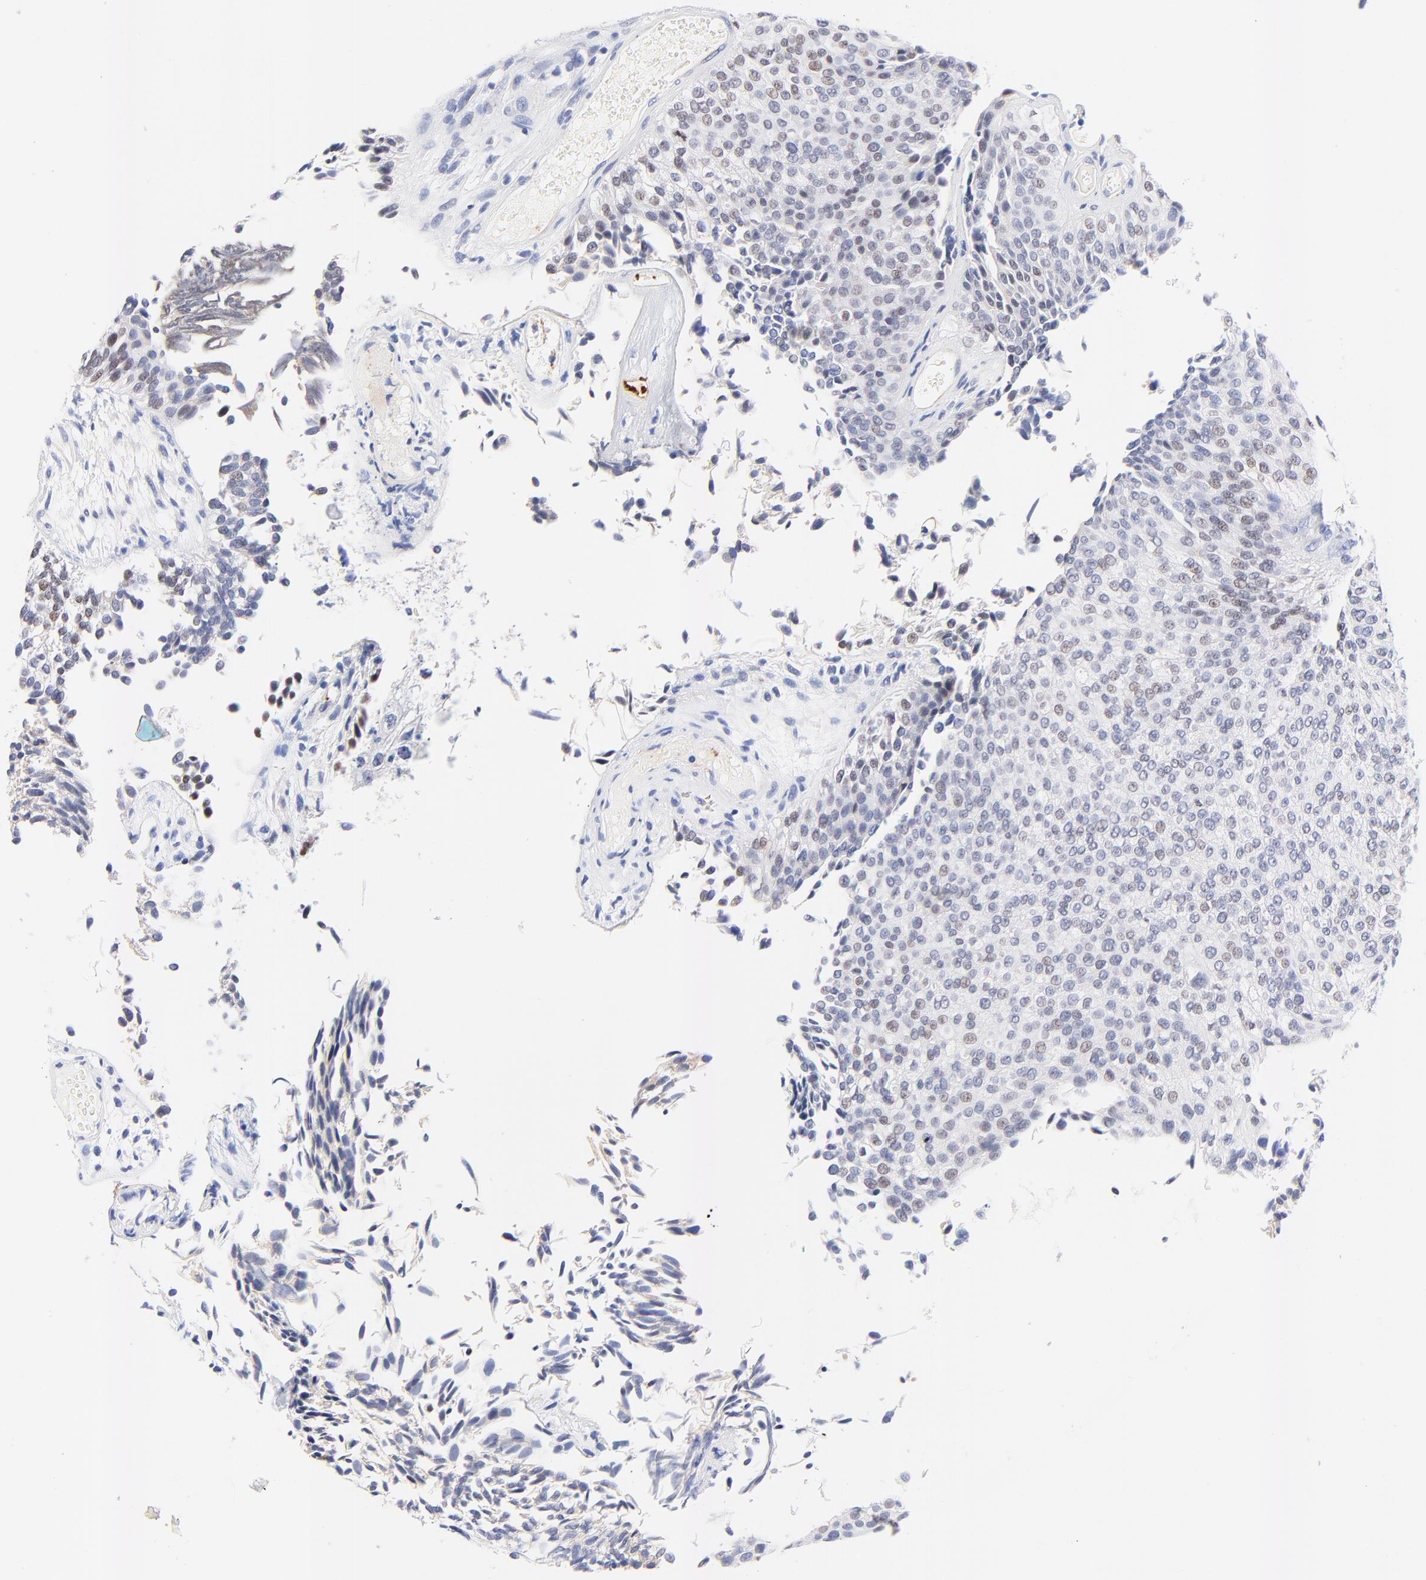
{"staining": {"intensity": "negative", "quantity": "none", "location": "none"}, "tissue": "urothelial cancer", "cell_type": "Tumor cells", "image_type": "cancer", "snomed": [{"axis": "morphology", "description": "Urothelial carcinoma, Low grade"}, {"axis": "topography", "description": "Urinary bladder"}], "caption": "A micrograph of urothelial cancer stained for a protein demonstrates no brown staining in tumor cells. (DAB IHC visualized using brightfield microscopy, high magnification).", "gene": "FAM117B", "patient": {"sex": "male", "age": 84}}